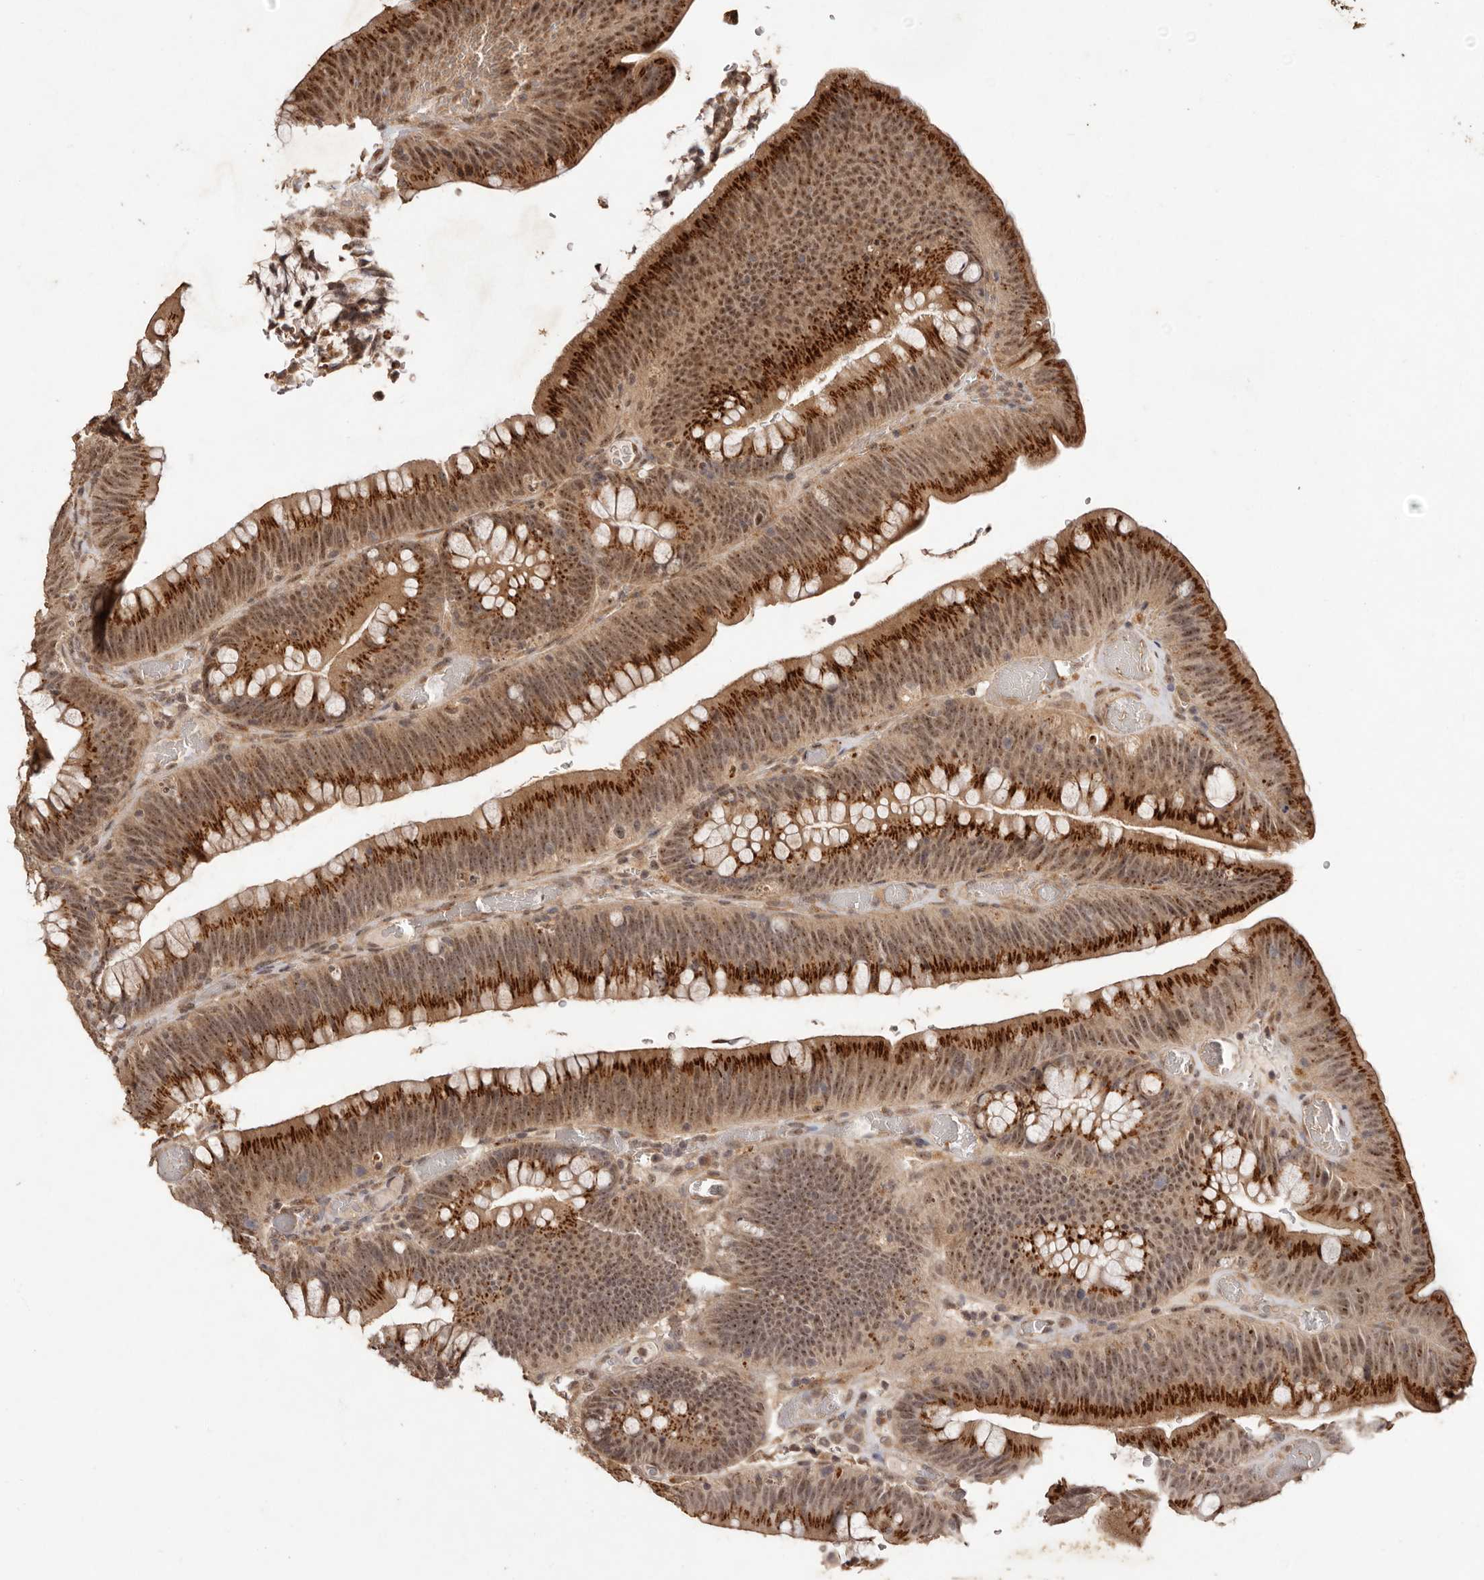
{"staining": {"intensity": "strong", "quantity": ">75%", "location": "cytoplasmic/membranous,nuclear"}, "tissue": "colorectal cancer", "cell_type": "Tumor cells", "image_type": "cancer", "snomed": [{"axis": "morphology", "description": "Normal tissue, NOS"}, {"axis": "topography", "description": "Colon"}], "caption": "Colorectal cancer tissue demonstrates strong cytoplasmic/membranous and nuclear expression in approximately >75% of tumor cells", "gene": "NOTCH1", "patient": {"sex": "female", "age": 82}}